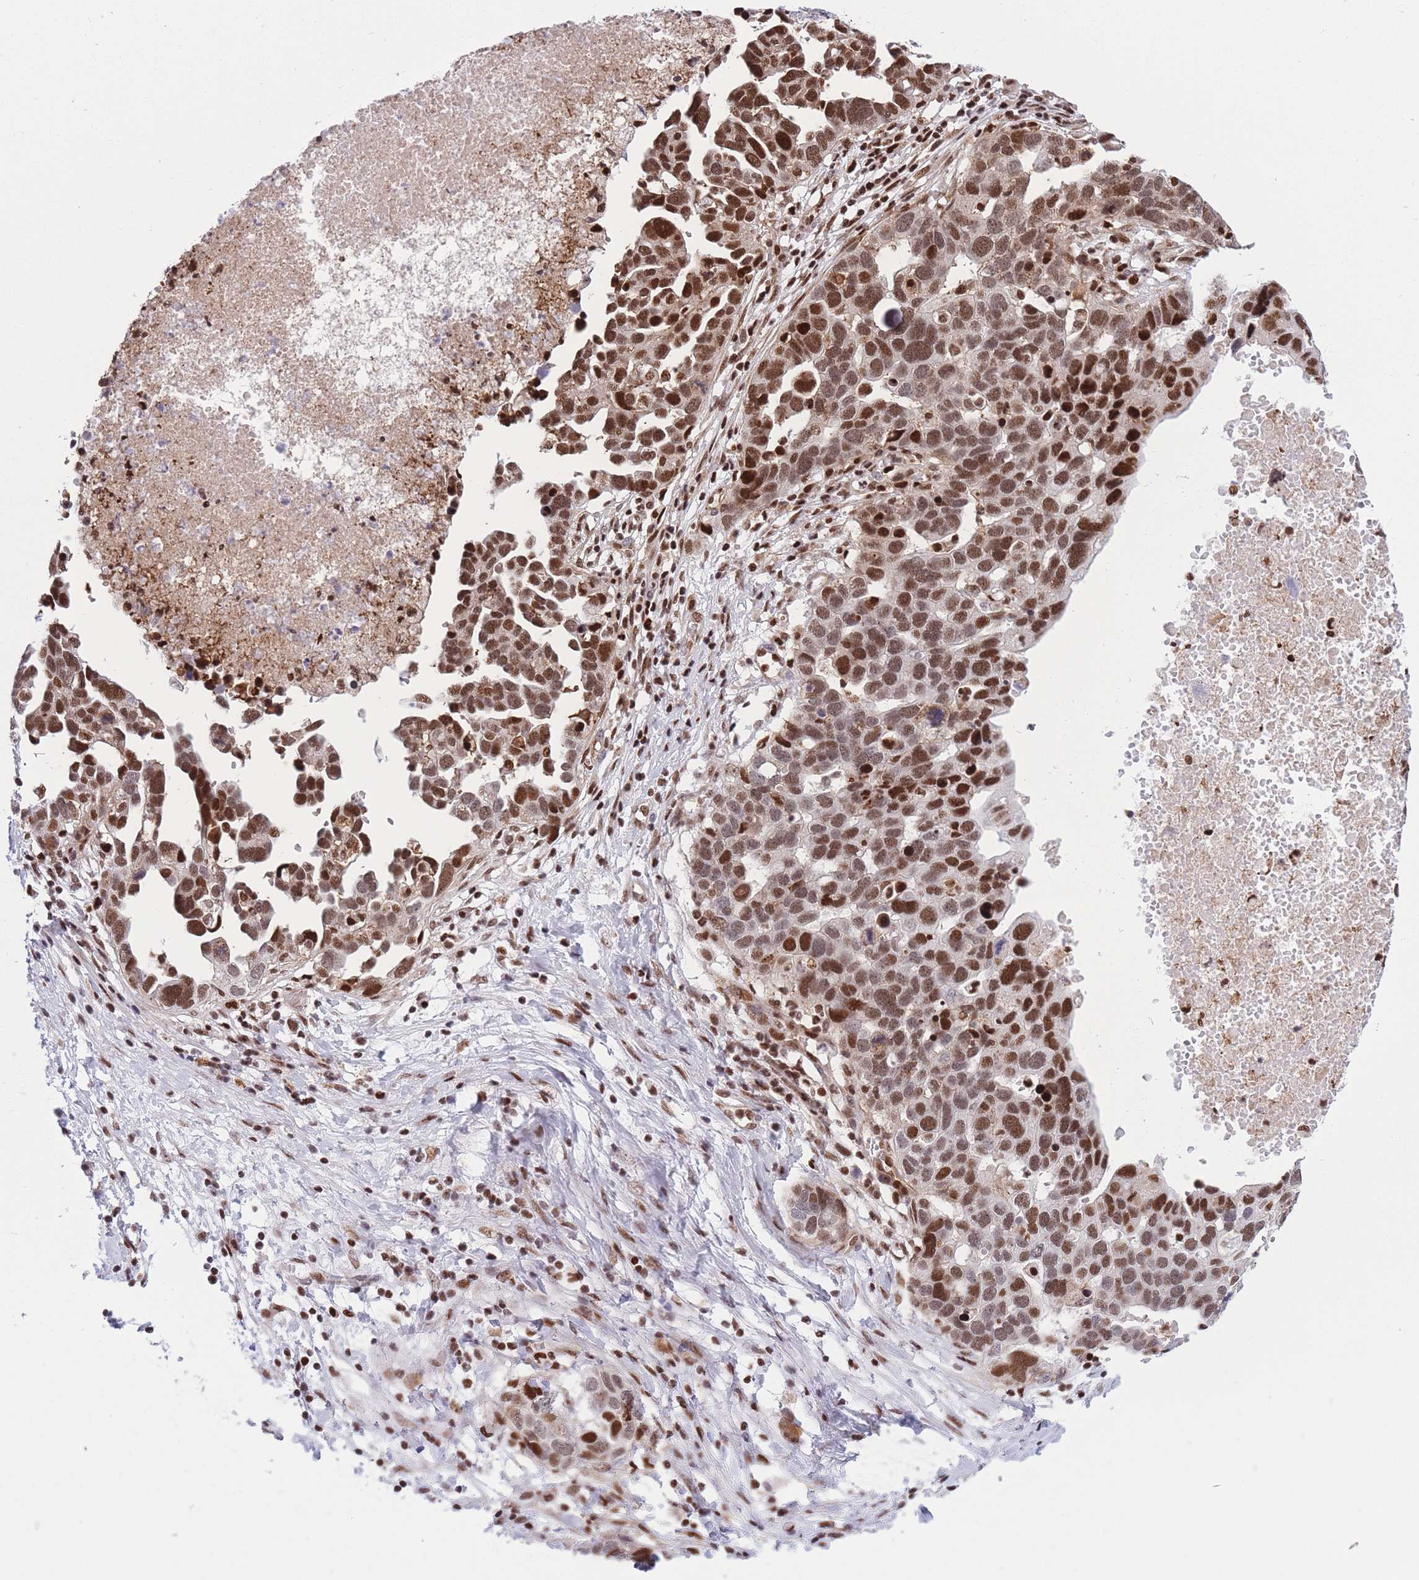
{"staining": {"intensity": "strong", "quantity": ">75%", "location": "nuclear"}, "tissue": "ovarian cancer", "cell_type": "Tumor cells", "image_type": "cancer", "snomed": [{"axis": "morphology", "description": "Cystadenocarcinoma, serous, NOS"}, {"axis": "topography", "description": "Ovary"}], "caption": "This is a histology image of immunohistochemistry (IHC) staining of serous cystadenocarcinoma (ovarian), which shows strong positivity in the nuclear of tumor cells.", "gene": "DNAJC3", "patient": {"sex": "female", "age": 54}}